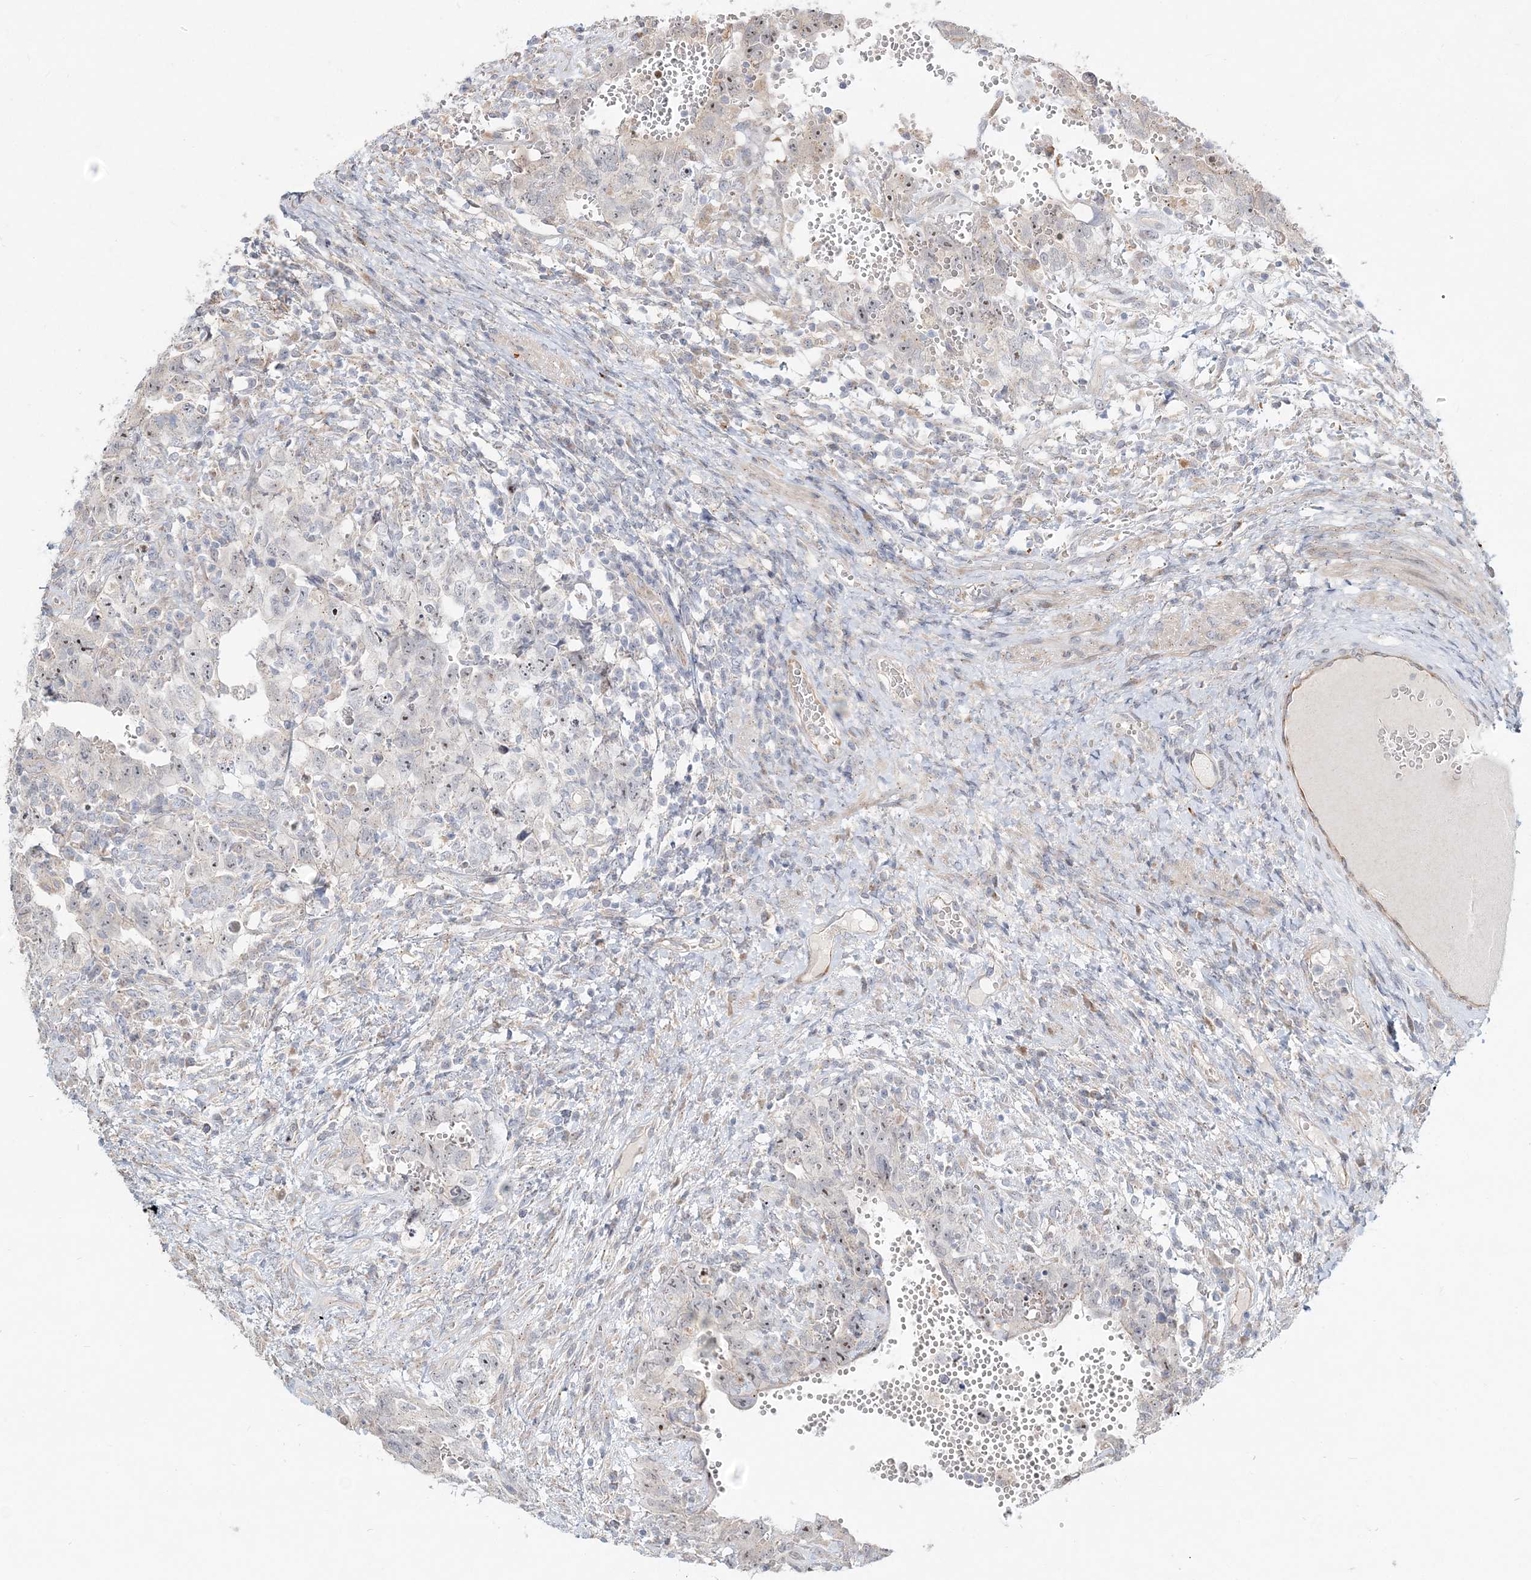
{"staining": {"intensity": "weak", "quantity": "<25%", "location": "nuclear"}, "tissue": "testis cancer", "cell_type": "Tumor cells", "image_type": "cancer", "snomed": [{"axis": "morphology", "description": "Carcinoma, Embryonal, NOS"}, {"axis": "topography", "description": "Testis"}], "caption": "The histopathology image shows no significant staining in tumor cells of testis cancer. (Stains: DAB immunohistochemistry with hematoxylin counter stain, Microscopy: brightfield microscopy at high magnification).", "gene": "CXXC5", "patient": {"sex": "male", "age": 26}}